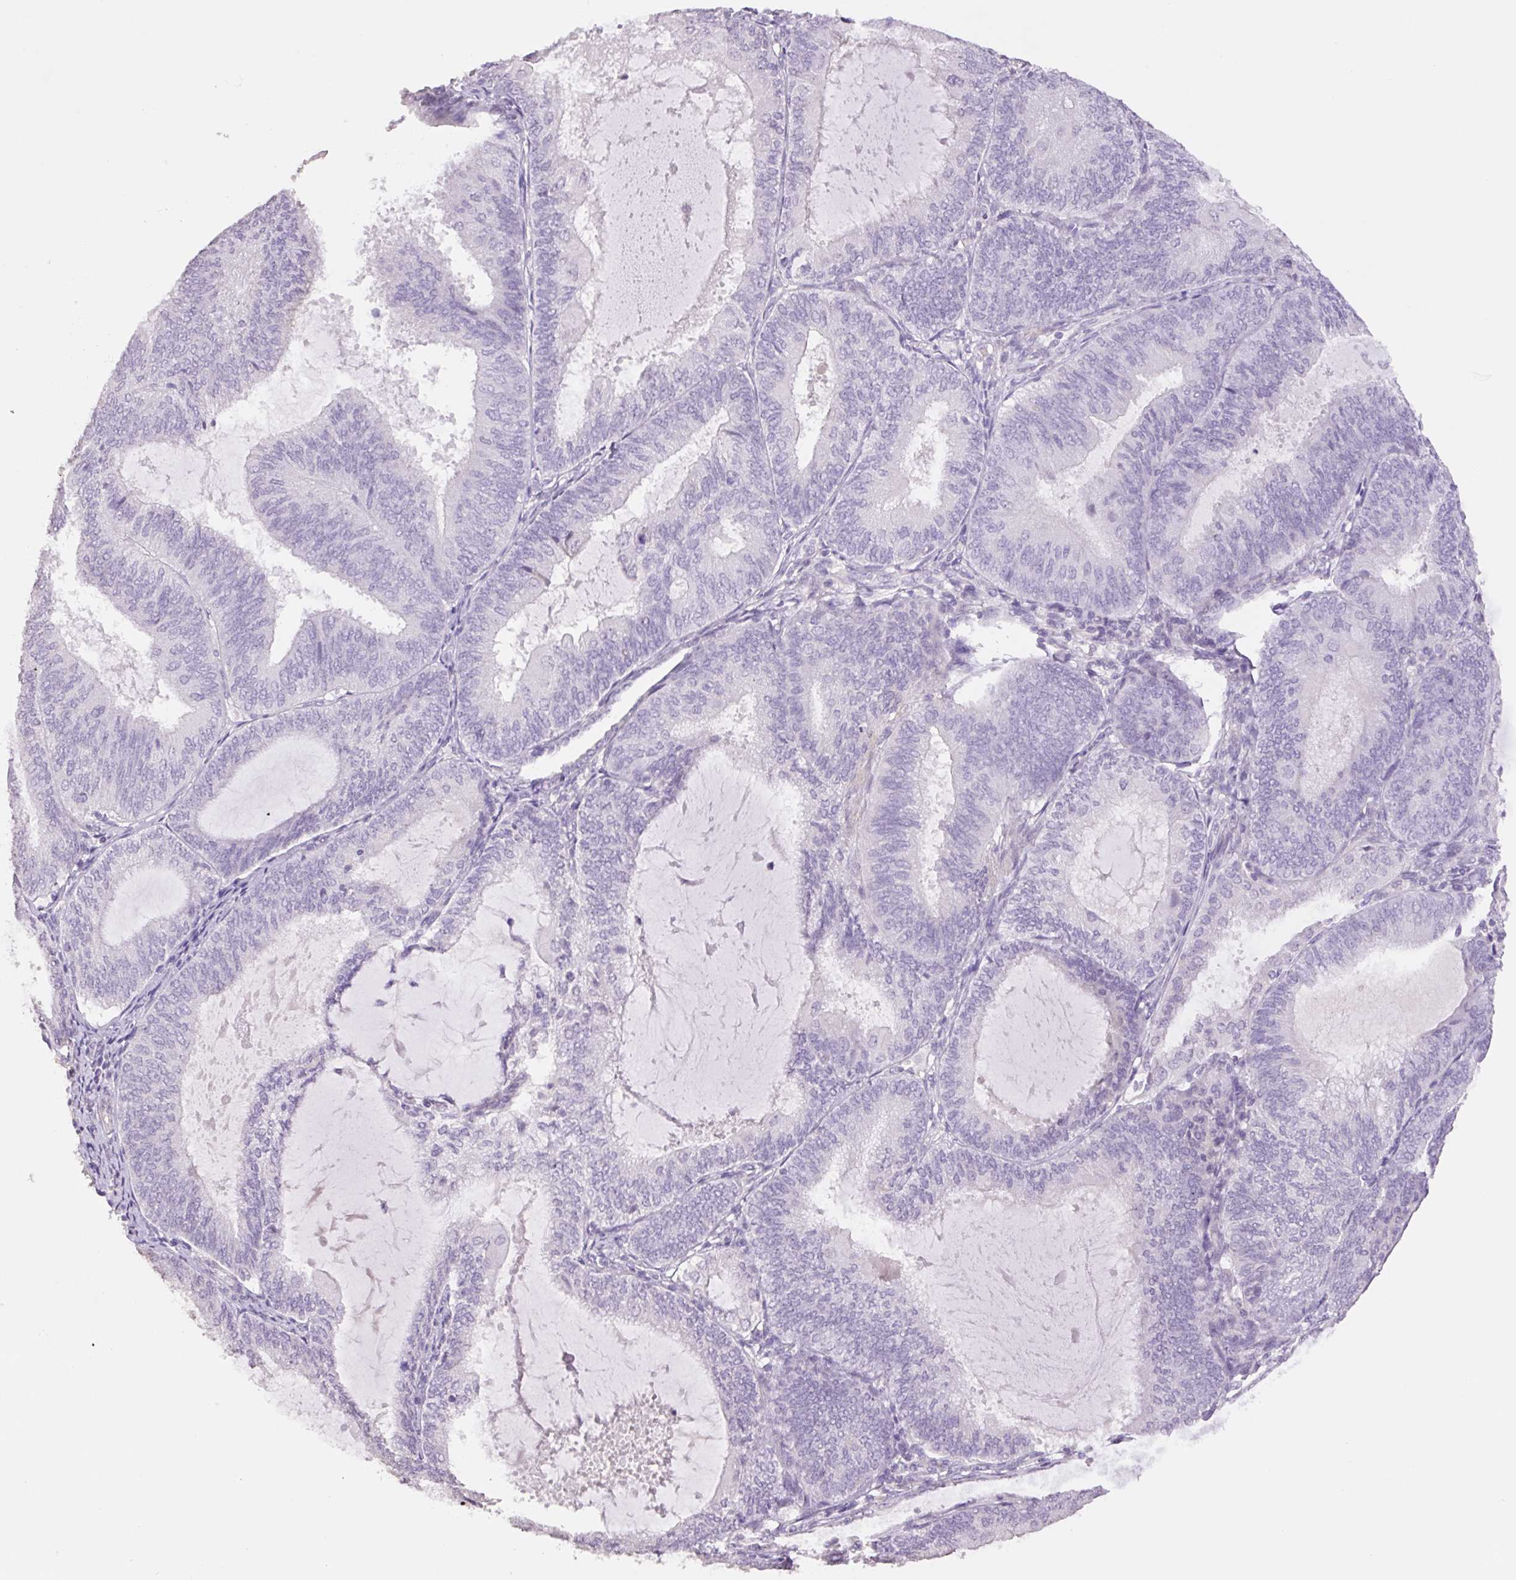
{"staining": {"intensity": "negative", "quantity": "none", "location": "none"}, "tissue": "endometrial cancer", "cell_type": "Tumor cells", "image_type": "cancer", "snomed": [{"axis": "morphology", "description": "Adenocarcinoma, NOS"}, {"axis": "topography", "description": "Endometrium"}], "caption": "This is an immunohistochemistry (IHC) micrograph of human endometrial cancer (adenocarcinoma). There is no expression in tumor cells.", "gene": "HCRTR2", "patient": {"sex": "female", "age": 81}}